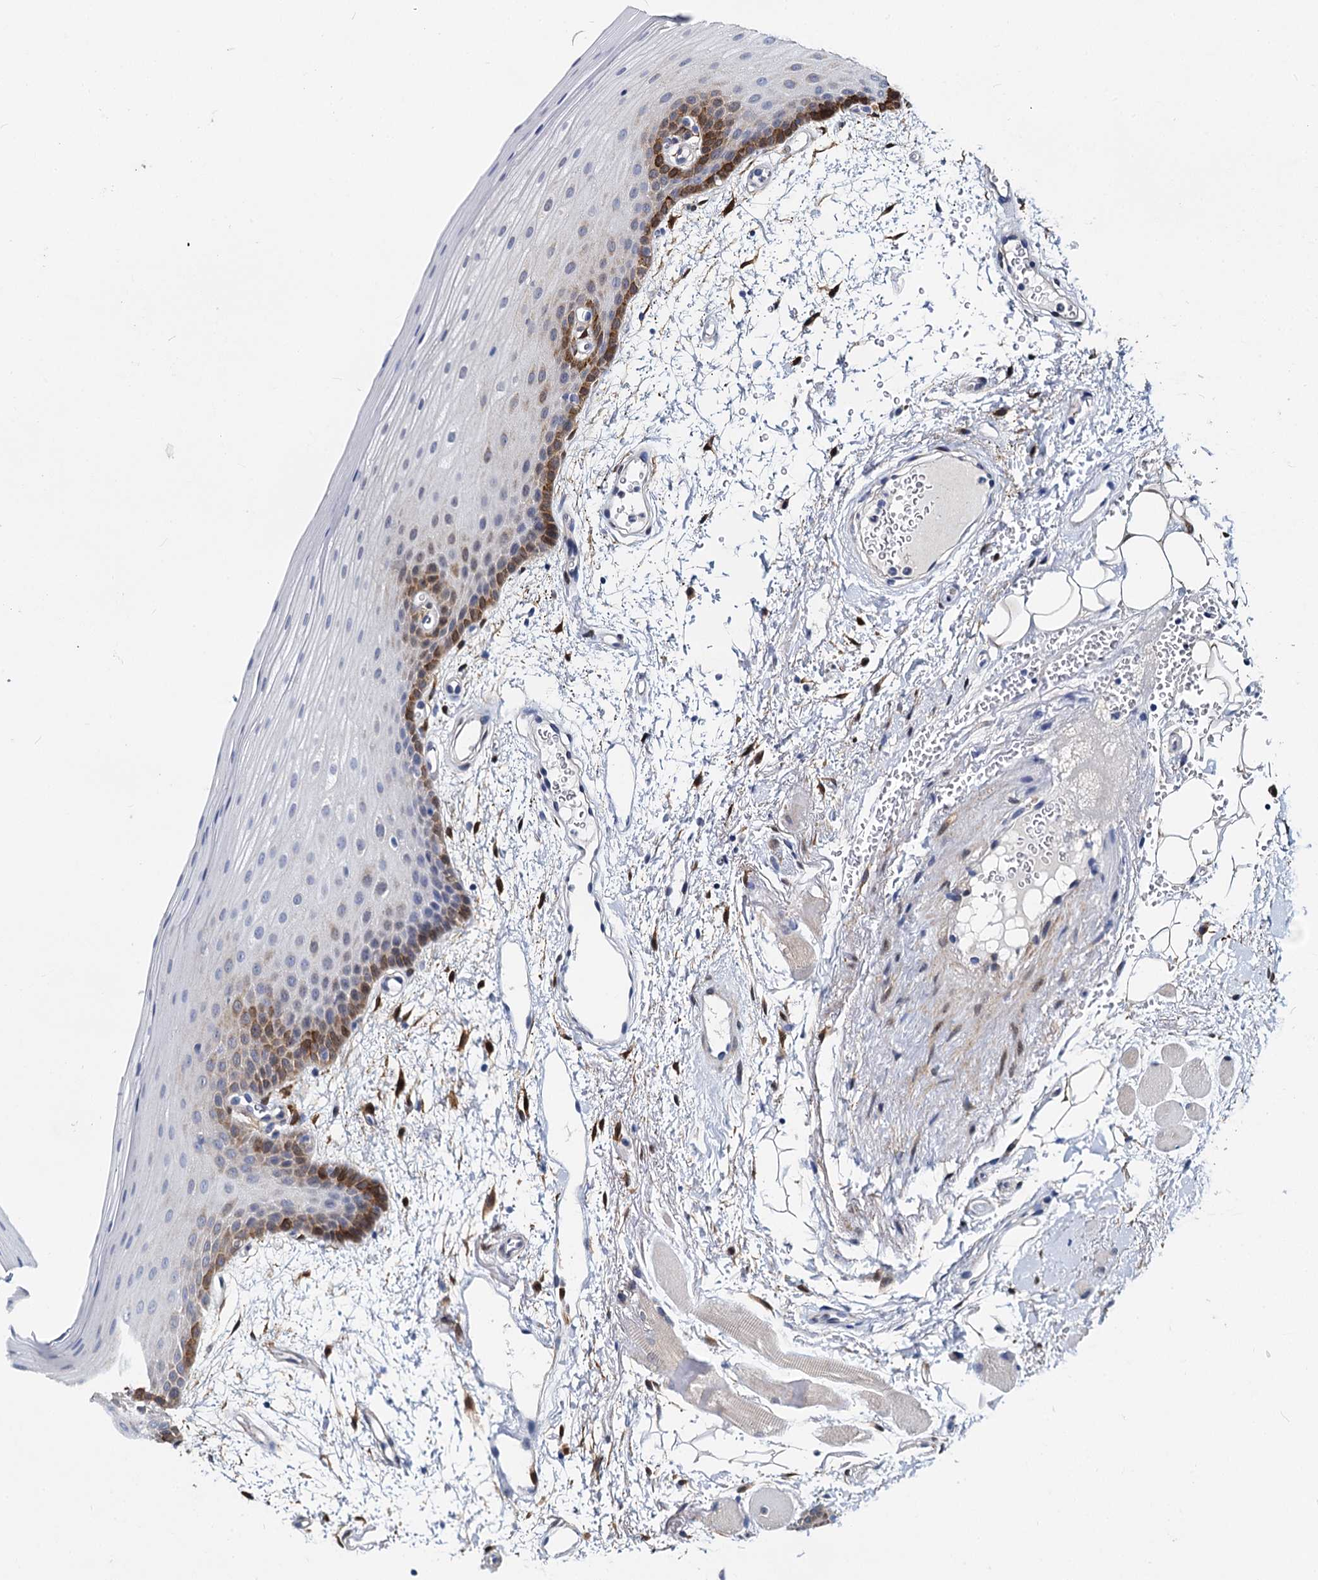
{"staining": {"intensity": "strong", "quantity": "<25%", "location": "cytoplasmic/membranous,nuclear"}, "tissue": "oral mucosa", "cell_type": "Squamous epithelial cells", "image_type": "normal", "snomed": [{"axis": "morphology", "description": "Normal tissue, NOS"}, {"axis": "topography", "description": "Oral tissue"}], "caption": "This is an image of immunohistochemistry (IHC) staining of benign oral mucosa, which shows strong expression in the cytoplasmic/membranous,nuclear of squamous epithelial cells.", "gene": "GSTM3", "patient": {"sex": "male", "age": 68}}